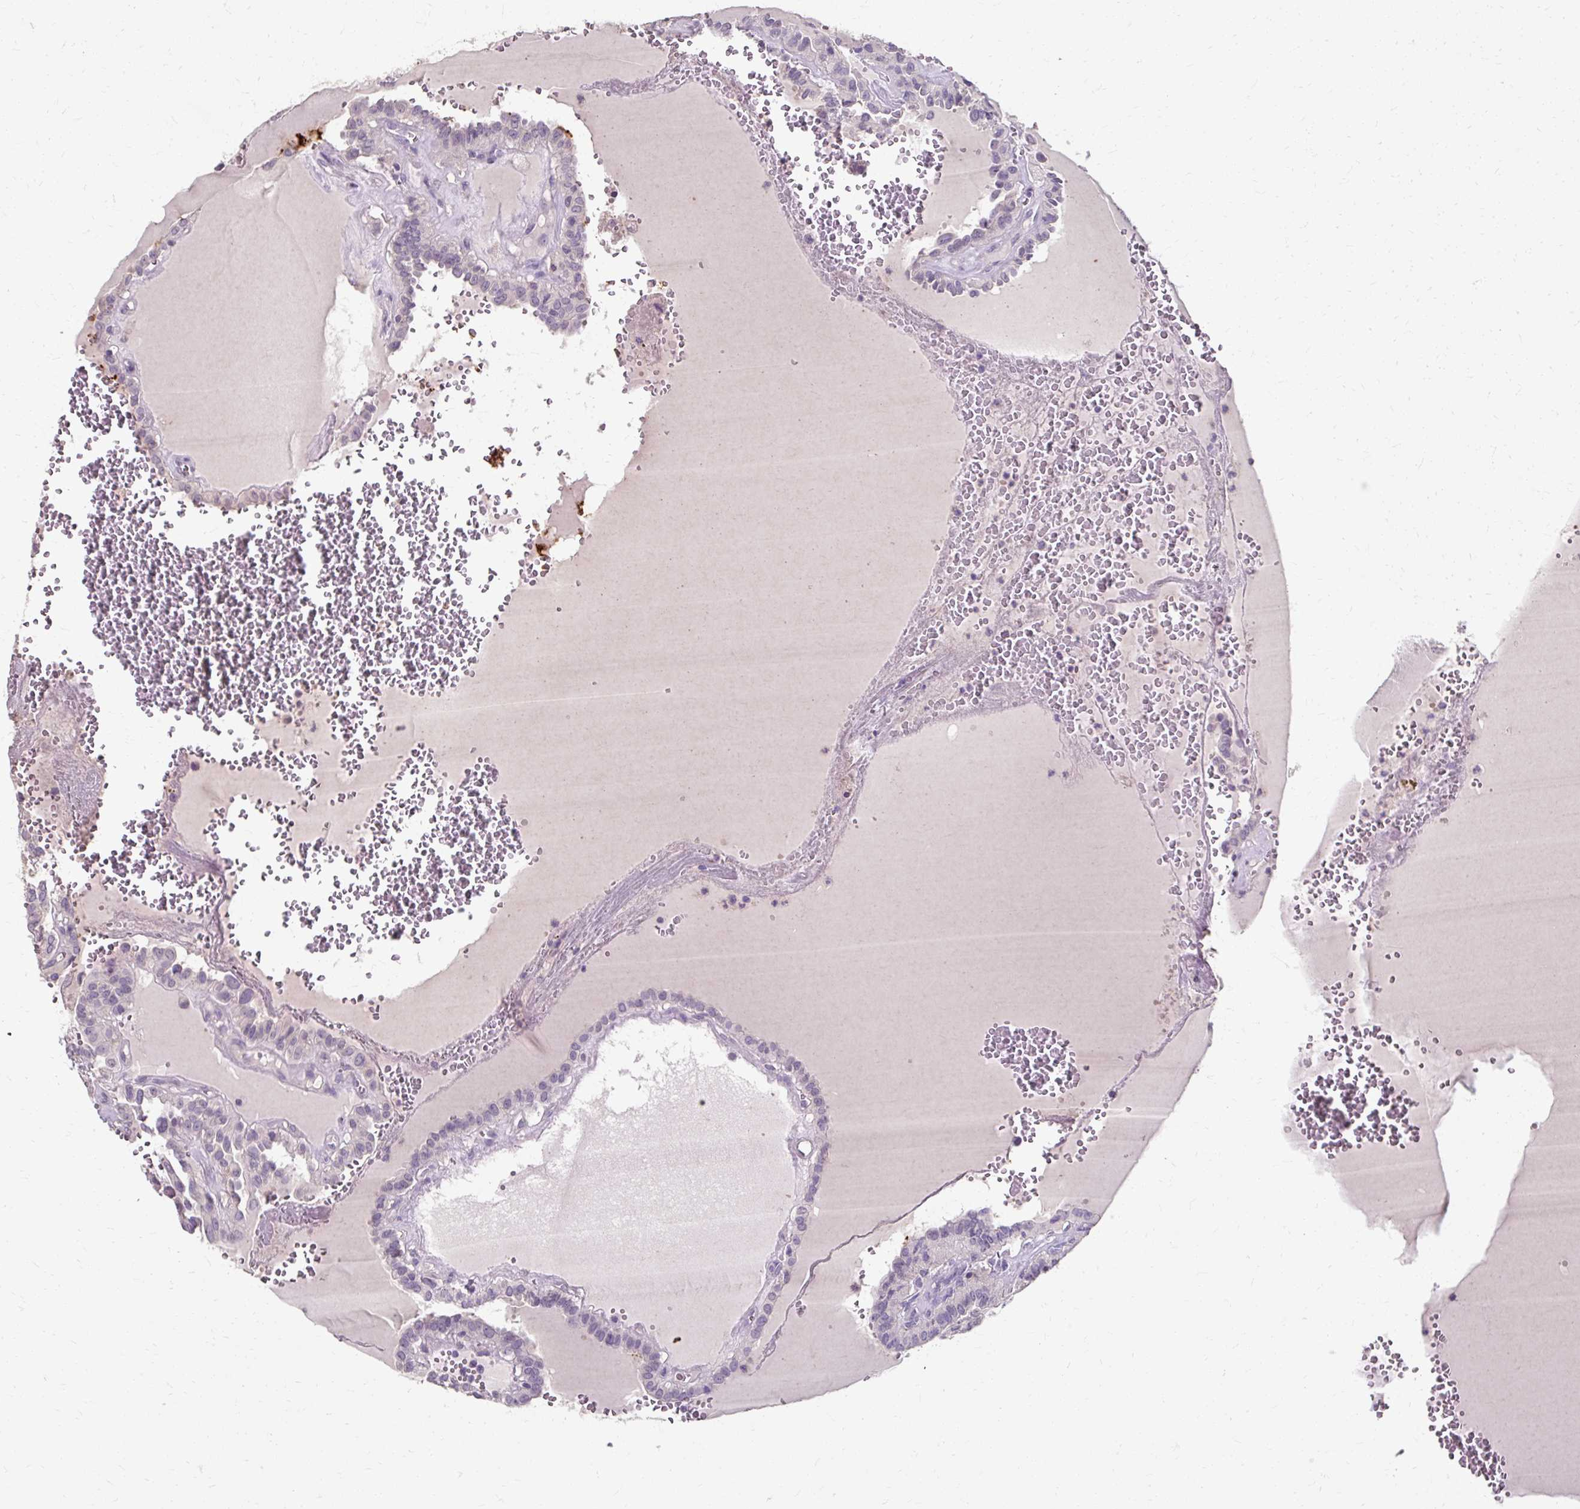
{"staining": {"intensity": "negative", "quantity": "none", "location": "none"}, "tissue": "thyroid cancer", "cell_type": "Tumor cells", "image_type": "cancer", "snomed": [{"axis": "morphology", "description": "Papillary adenocarcinoma, NOS"}, {"axis": "topography", "description": "Thyroid gland"}], "caption": "The micrograph shows no significant positivity in tumor cells of thyroid cancer (papillary adenocarcinoma).", "gene": "KLHL24", "patient": {"sex": "female", "age": 21}}